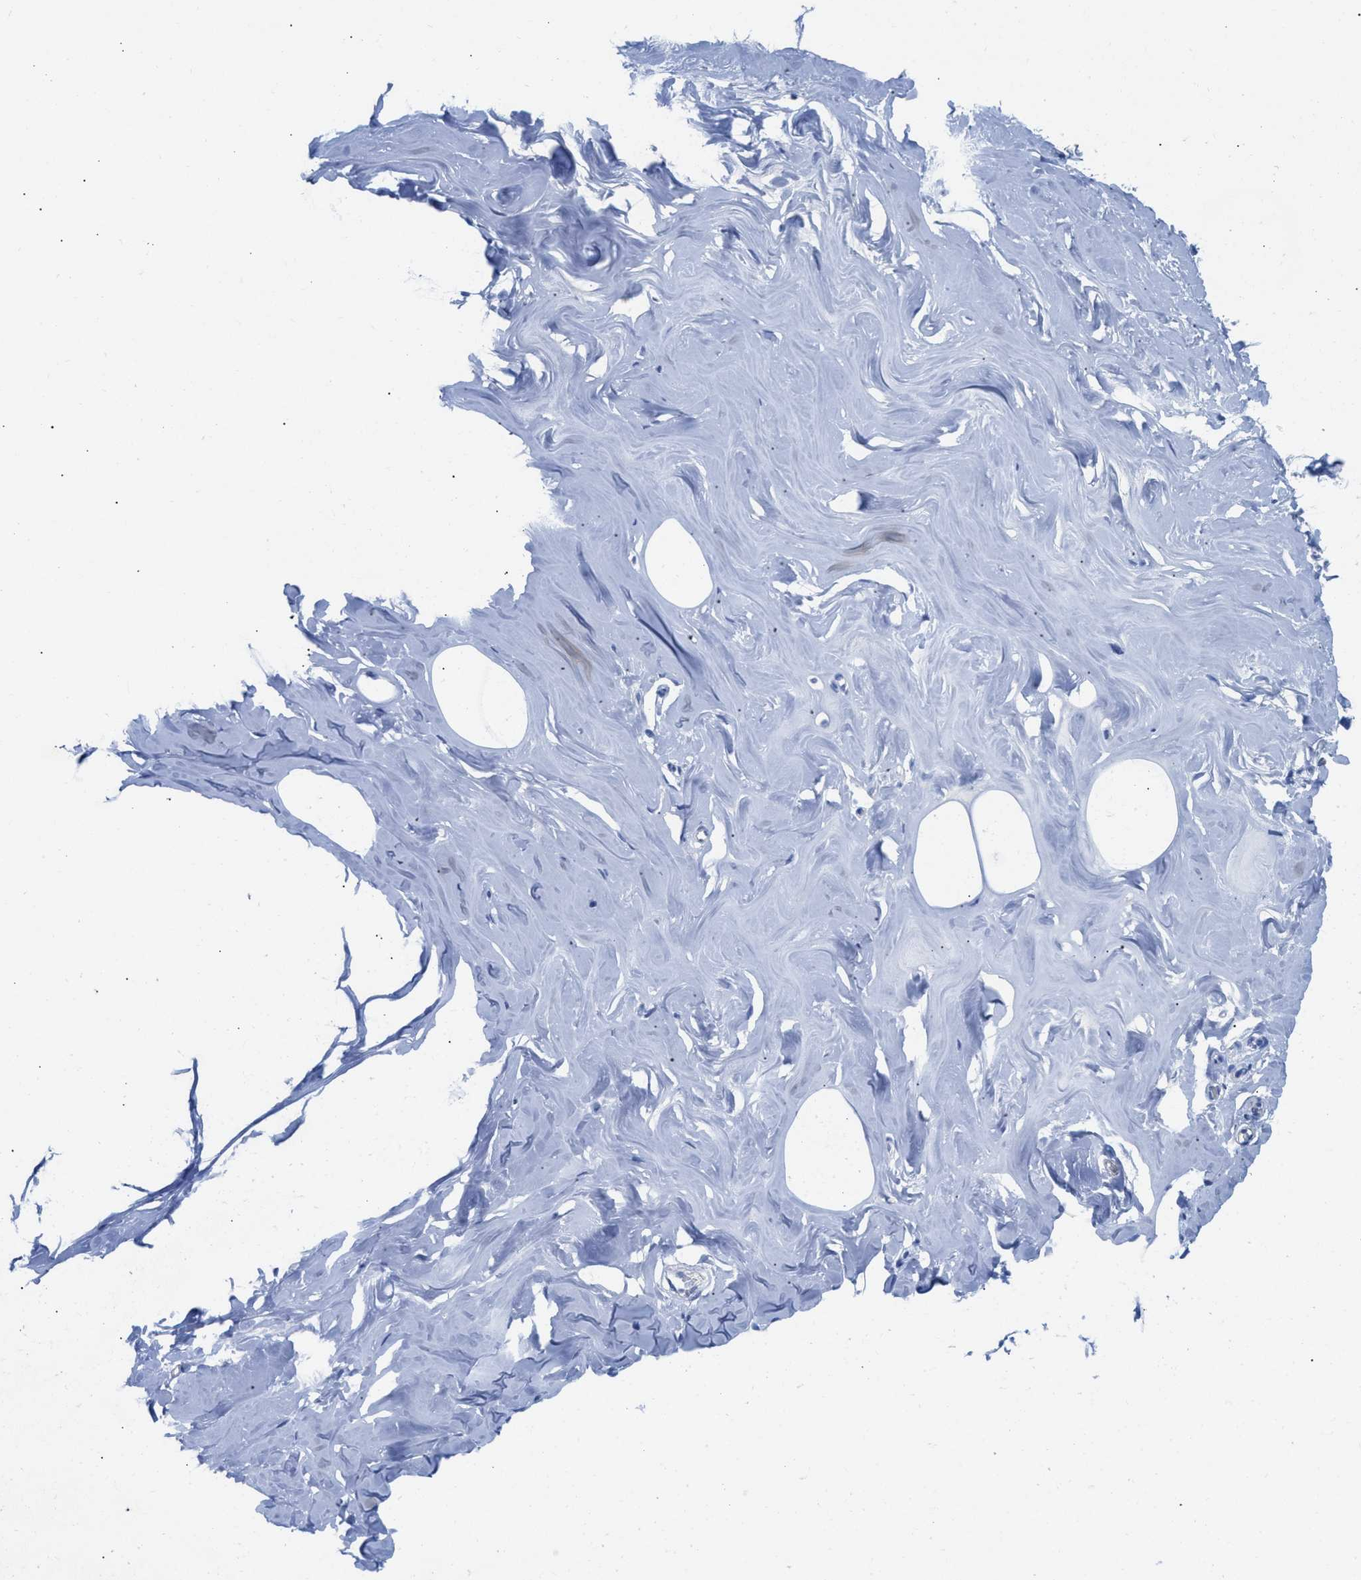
{"staining": {"intensity": "negative", "quantity": "none", "location": "none"}, "tissue": "adipose tissue", "cell_type": "Adipocytes", "image_type": "normal", "snomed": [{"axis": "morphology", "description": "Normal tissue, NOS"}, {"axis": "morphology", "description": "Fibrosis, NOS"}, {"axis": "topography", "description": "Breast"}, {"axis": "topography", "description": "Adipose tissue"}], "caption": "Immunohistochemistry photomicrograph of benign human adipose tissue stained for a protein (brown), which displays no positivity in adipocytes. The staining is performed using DAB (3,3'-diaminobenzidine) brown chromogen with nuclei counter-stained in using hematoxylin.", "gene": "ANKFN1", "patient": {"sex": "female", "age": 39}}